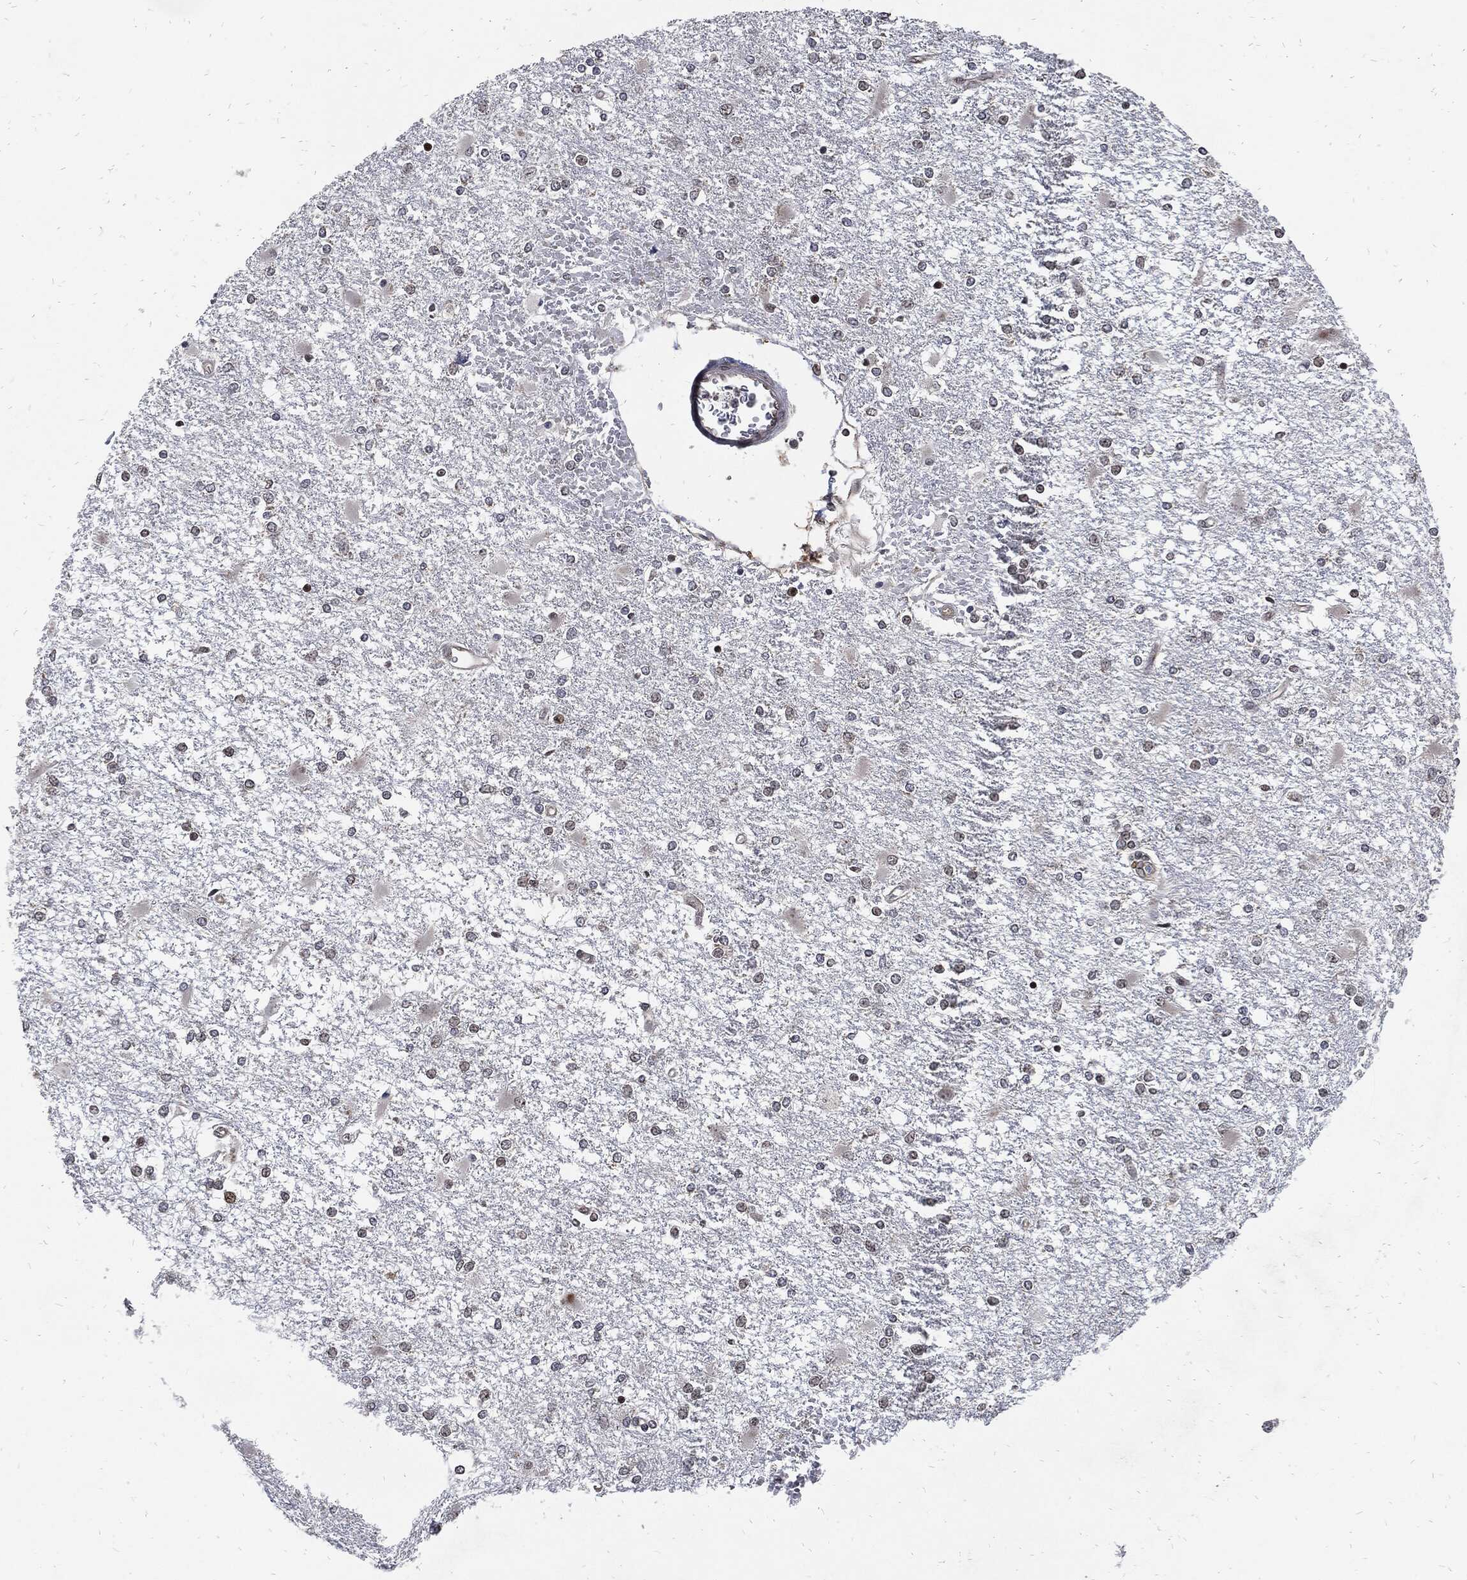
{"staining": {"intensity": "negative", "quantity": "none", "location": "none"}, "tissue": "glioma", "cell_type": "Tumor cells", "image_type": "cancer", "snomed": [{"axis": "morphology", "description": "Glioma, malignant, High grade"}, {"axis": "topography", "description": "Cerebral cortex"}], "caption": "The immunohistochemistry micrograph has no significant expression in tumor cells of glioma tissue.", "gene": "ZNF775", "patient": {"sex": "male", "age": 79}}